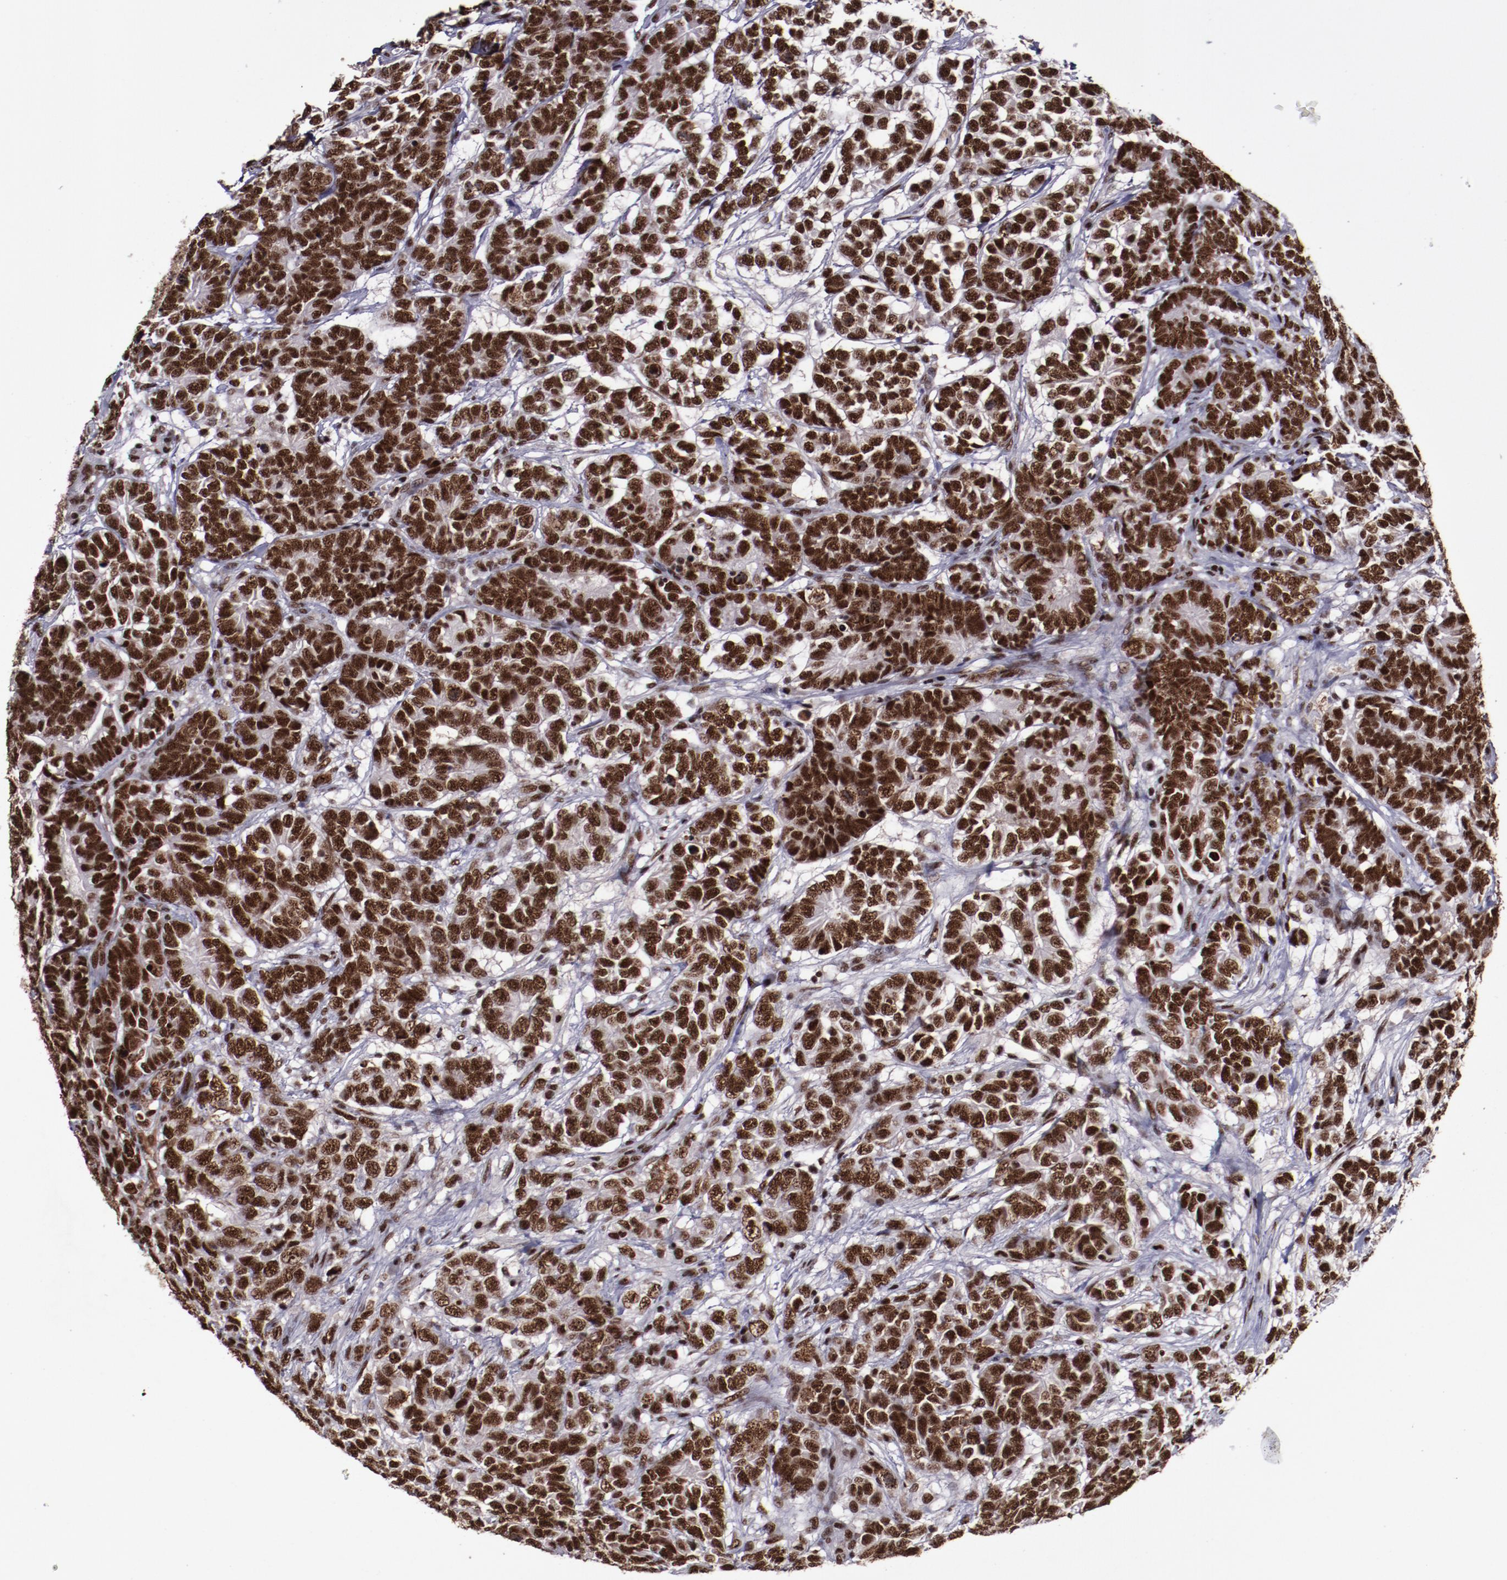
{"staining": {"intensity": "strong", "quantity": ">75%", "location": "nuclear"}, "tissue": "testis cancer", "cell_type": "Tumor cells", "image_type": "cancer", "snomed": [{"axis": "morphology", "description": "Carcinoma, Embryonal, NOS"}, {"axis": "topography", "description": "Testis"}], "caption": "Immunohistochemical staining of human testis cancer (embryonal carcinoma) shows high levels of strong nuclear expression in about >75% of tumor cells. The staining was performed using DAB (3,3'-diaminobenzidine) to visualize the protein expression in brown, while the nuclei were stained in blue with hematoxylin (Magnification: 20x).", "gene": "ERH", "patient": {"sex": "male", "age": 26}}